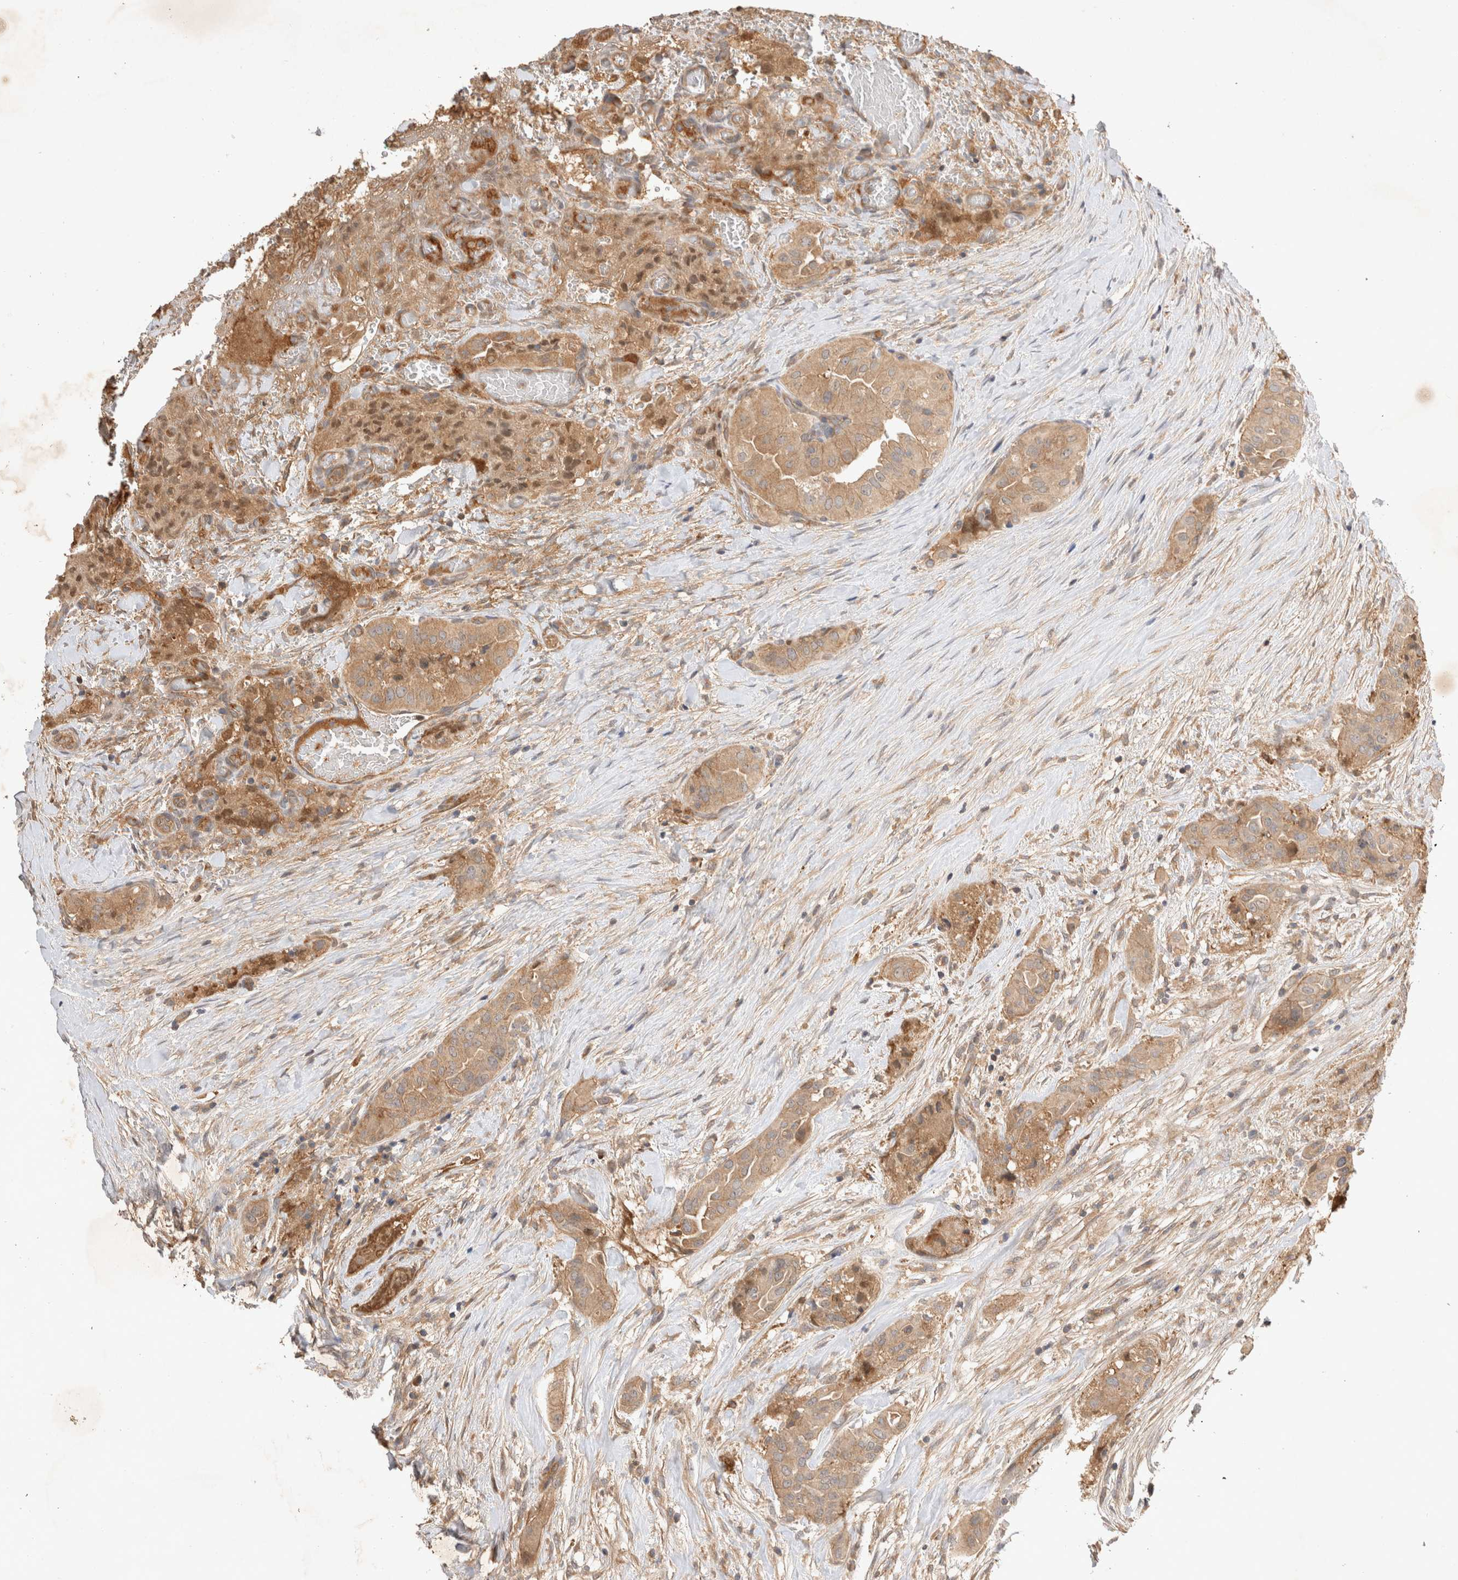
{"staining": {"intensity": "moderate", "quantity": ">75%", "location": "cytoplasmic/membranous"}, "tissue": "thyroid cancer", "cell_type": "Tumor cells", "image_type": "cancer", "snomed": [{"axis": "morphology", "description": "Papillary adenocarcinoma, NOS"}, {"axis": "topography", "description": "Thyroid gland"}], "caption": "A high-resolution image shows immunohistochemistry (IHC) staining of papillary adenocarcinoma (thyroid), which displays moderate cytoplasmic/membranous expression in approximately >75% of tumor cells. The protein of interest is stained brown, and the nuclei are stained in blue (DAB IHC with brightfield microscopy, high magnification).", "gene": "YES1", "patient": {"sex": "female", "age": 59}}